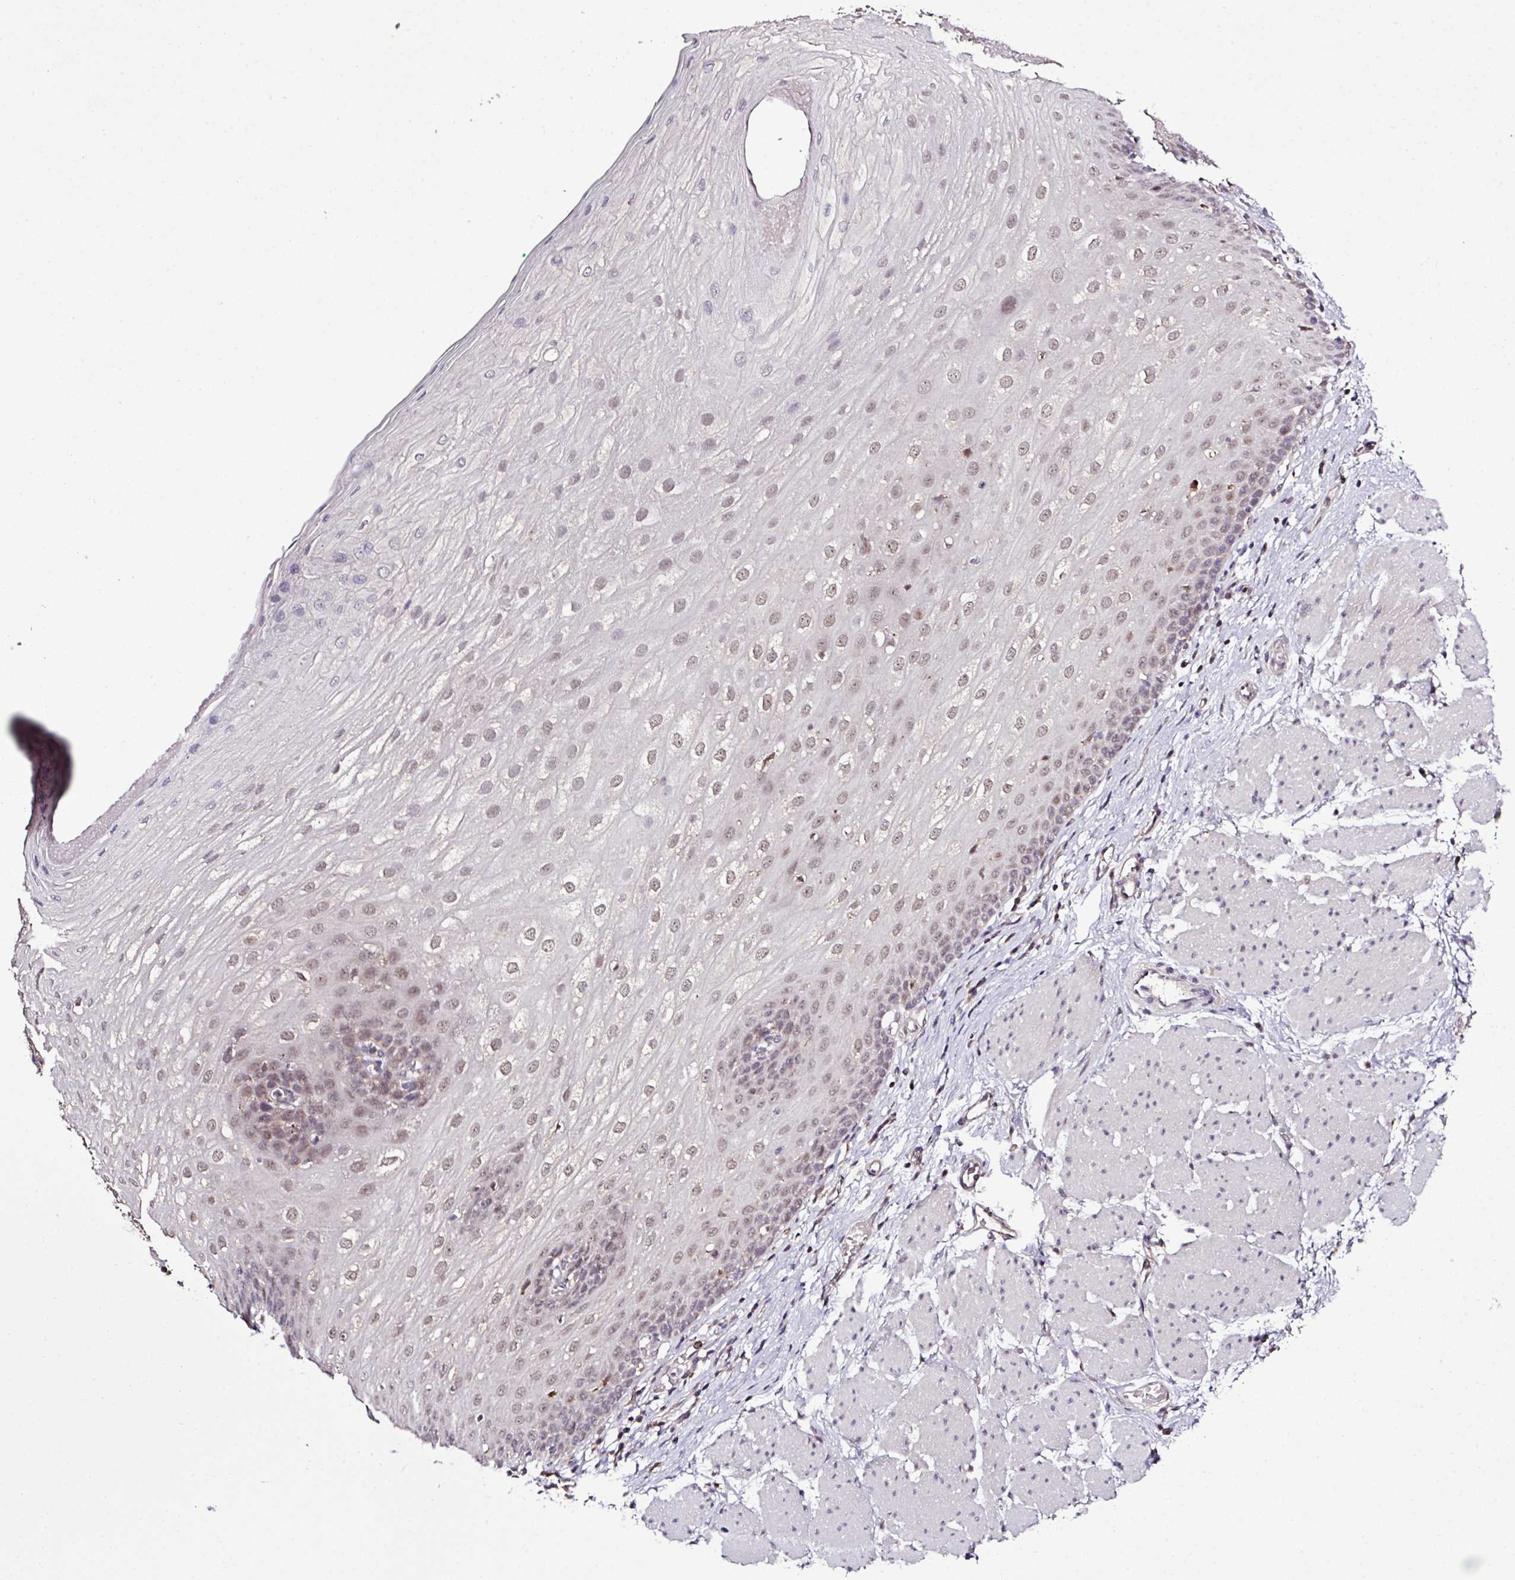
{"staining": {"intensity": "moderate", "quantity": "25%-75%", "location": "nuclear"}, "tissue": "esophagus", "cell_type": "Squamous epithelial cells", "image_type": "normal", "snomed": [{"axis": "morphology", "description": "Normal tissue, NOS"}, {"axis": "topography", "description": "Esophagus"}], "caption": "A brown stain highlights moderate nuclear expression of a protein in squamous epithelial cells of normal esophagus.", "gene": "SMCO4", "patient": {"sex": "male", "age": 69}}